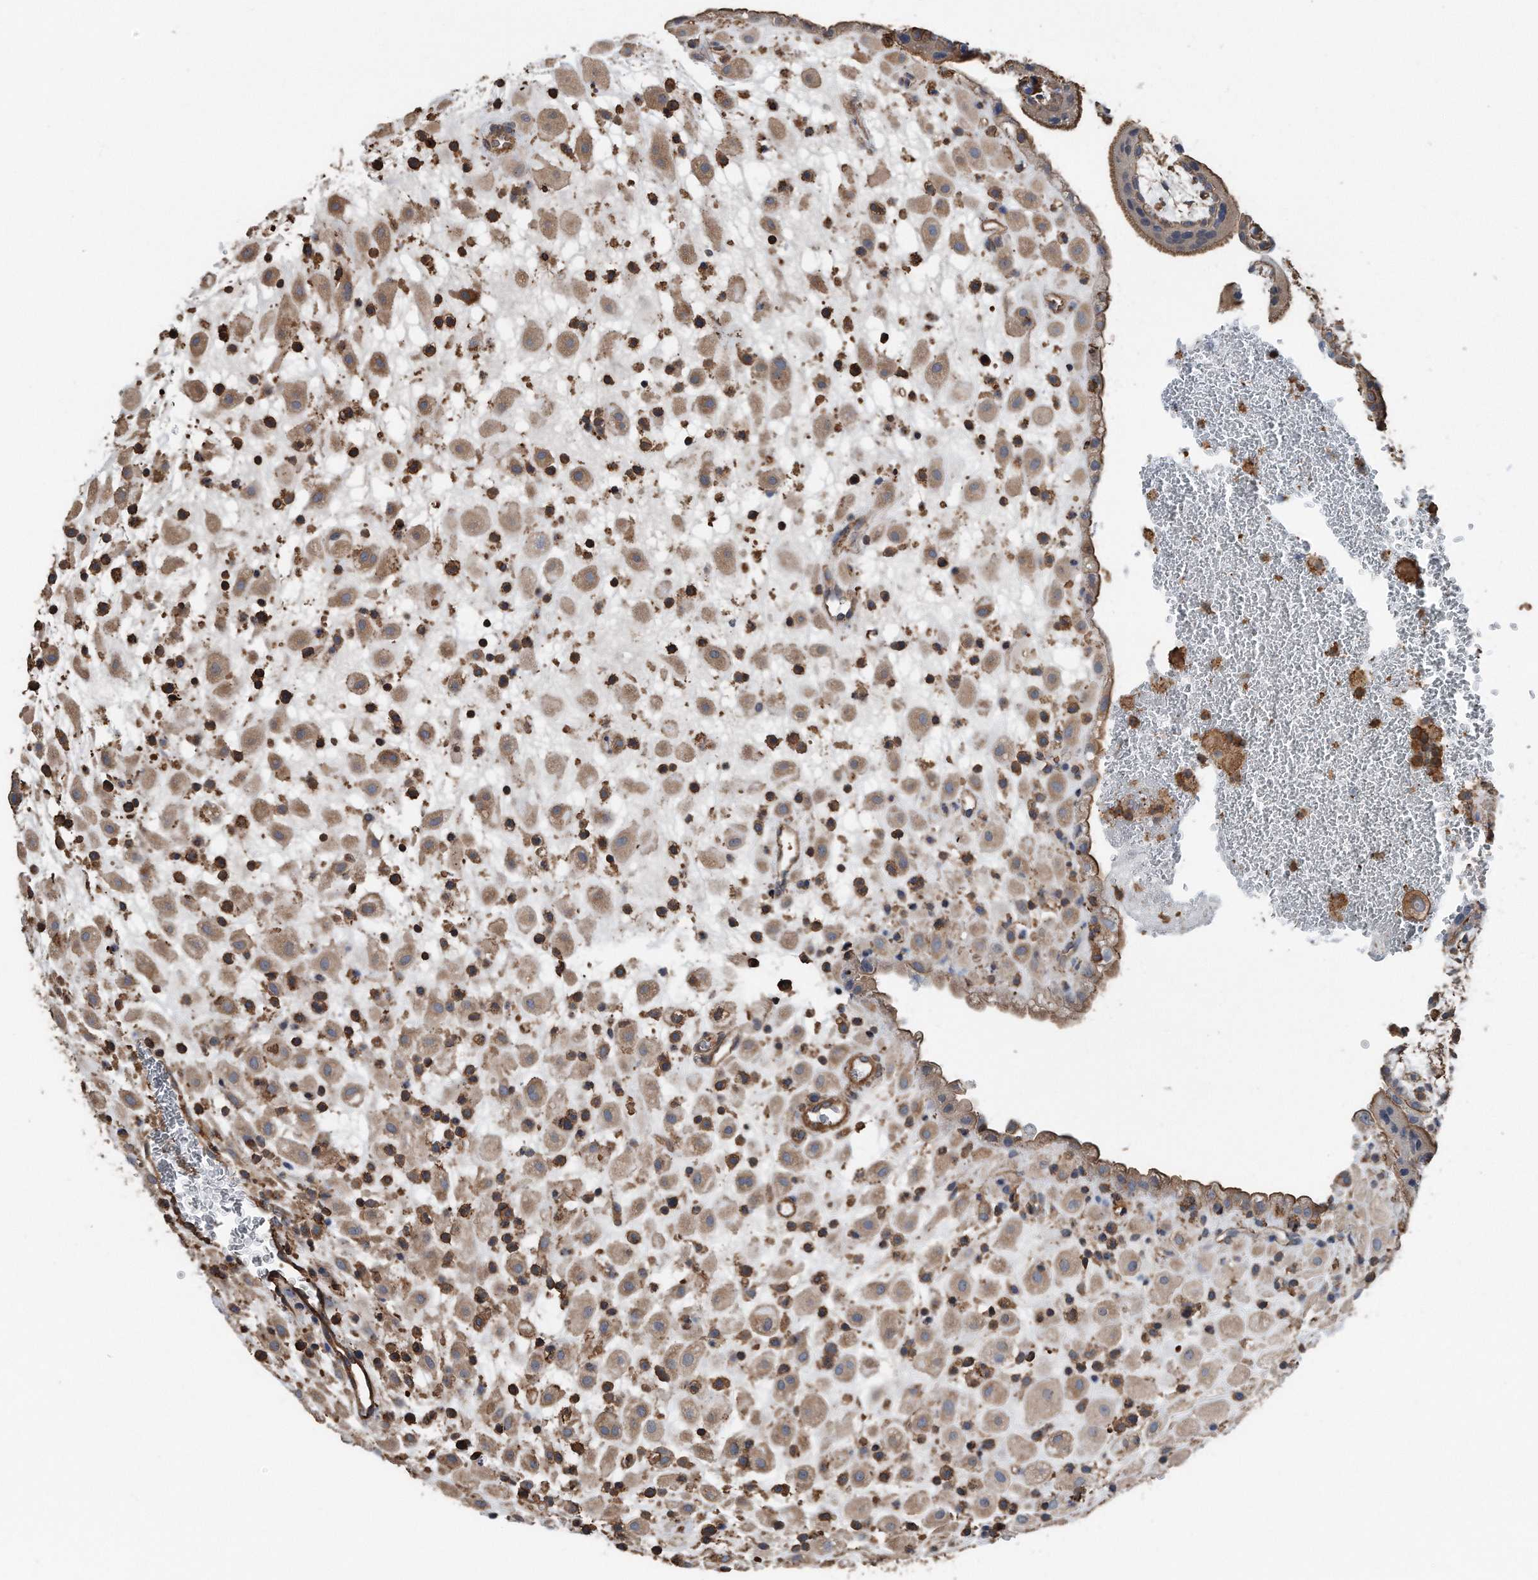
{"staining": {"intensity": "moderate", "quantity": ">75%", "location": "cytoplasmic/membranous"}, "tissue": "placenta", "cell_type": "Decidual cells", "image_type": "normal", "snomed": [{"axis": "morphology", "description": "Normal tissue, NOS"}, {"axis": "topography", "description": "Placenta"}], "caption": "IHC (DAB (3,3'-diaminobenzidine)) staining of normal placenta demonstrates moderate cytoplasmic/membranous protein expression in about >75% of decidual cells.", "gene": "RSPO3", "patient": {"sex": "female", "age": 35}}